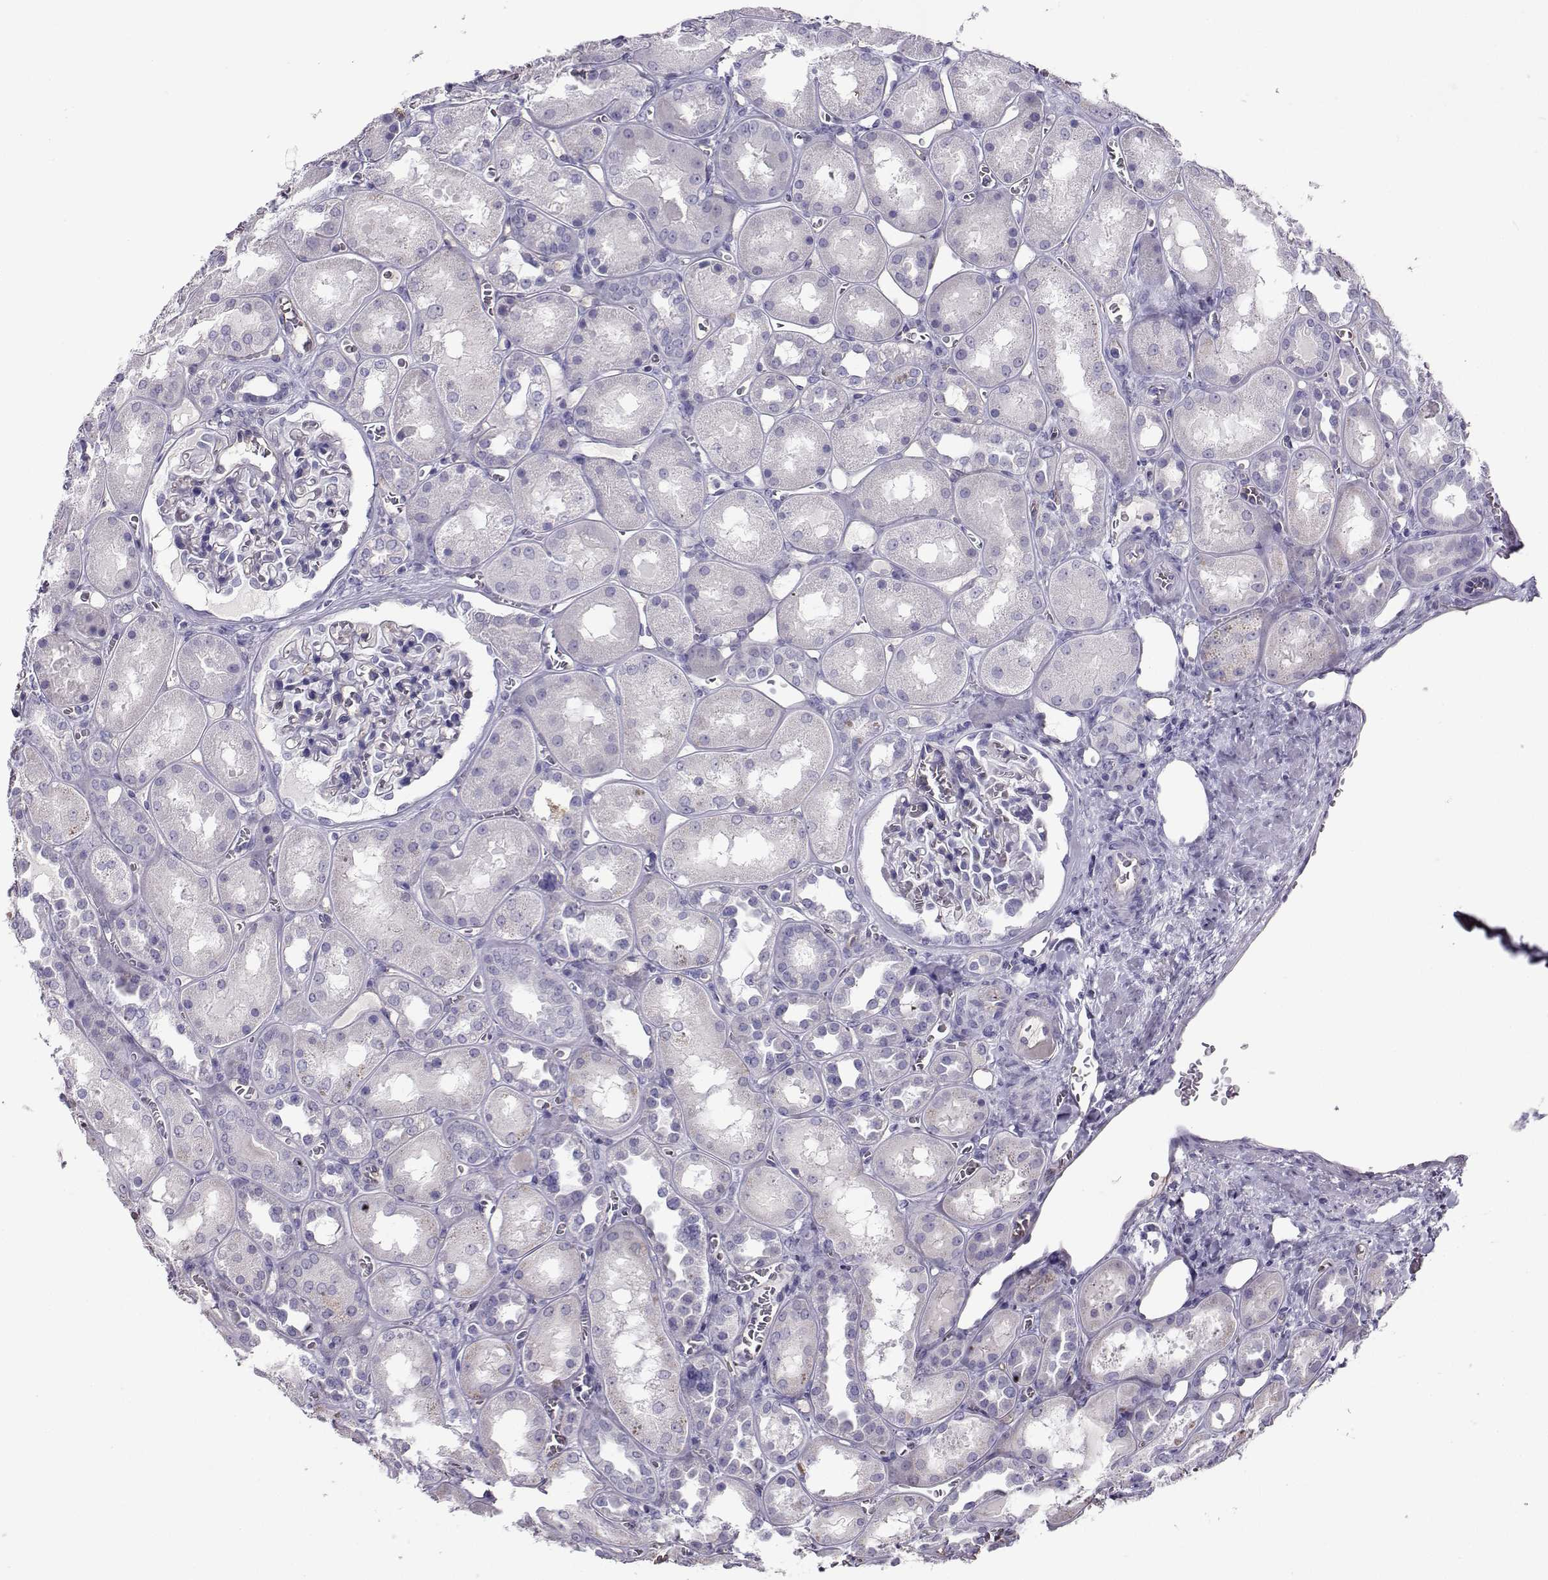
{"staining": {"intensity": "negative", "quantity": "none", "location": "none"}, "tissue": "kidney", "cell_type": "Cells in glomeruli", "image_type": "normal", "snomed": [{"axis": "morphology", "description": "Normal tissue, NOS"}, {"axis": "topography", "description": "Kidney"}], "caption": "This photomicrograph is of normal kidney stained with immunohistochemistry (IHC) to label a protein in brown with the nuclei are counter-stained blue. There is no staining in cells in glomeruli. The staining was performed using DAB to visualize the protein expression in brown, while the nuclei were stained in blue with hematoxylin (Magnification: 20x).", "gene": "CLUL1", "patient": {"sex": "male", "age": 73}}